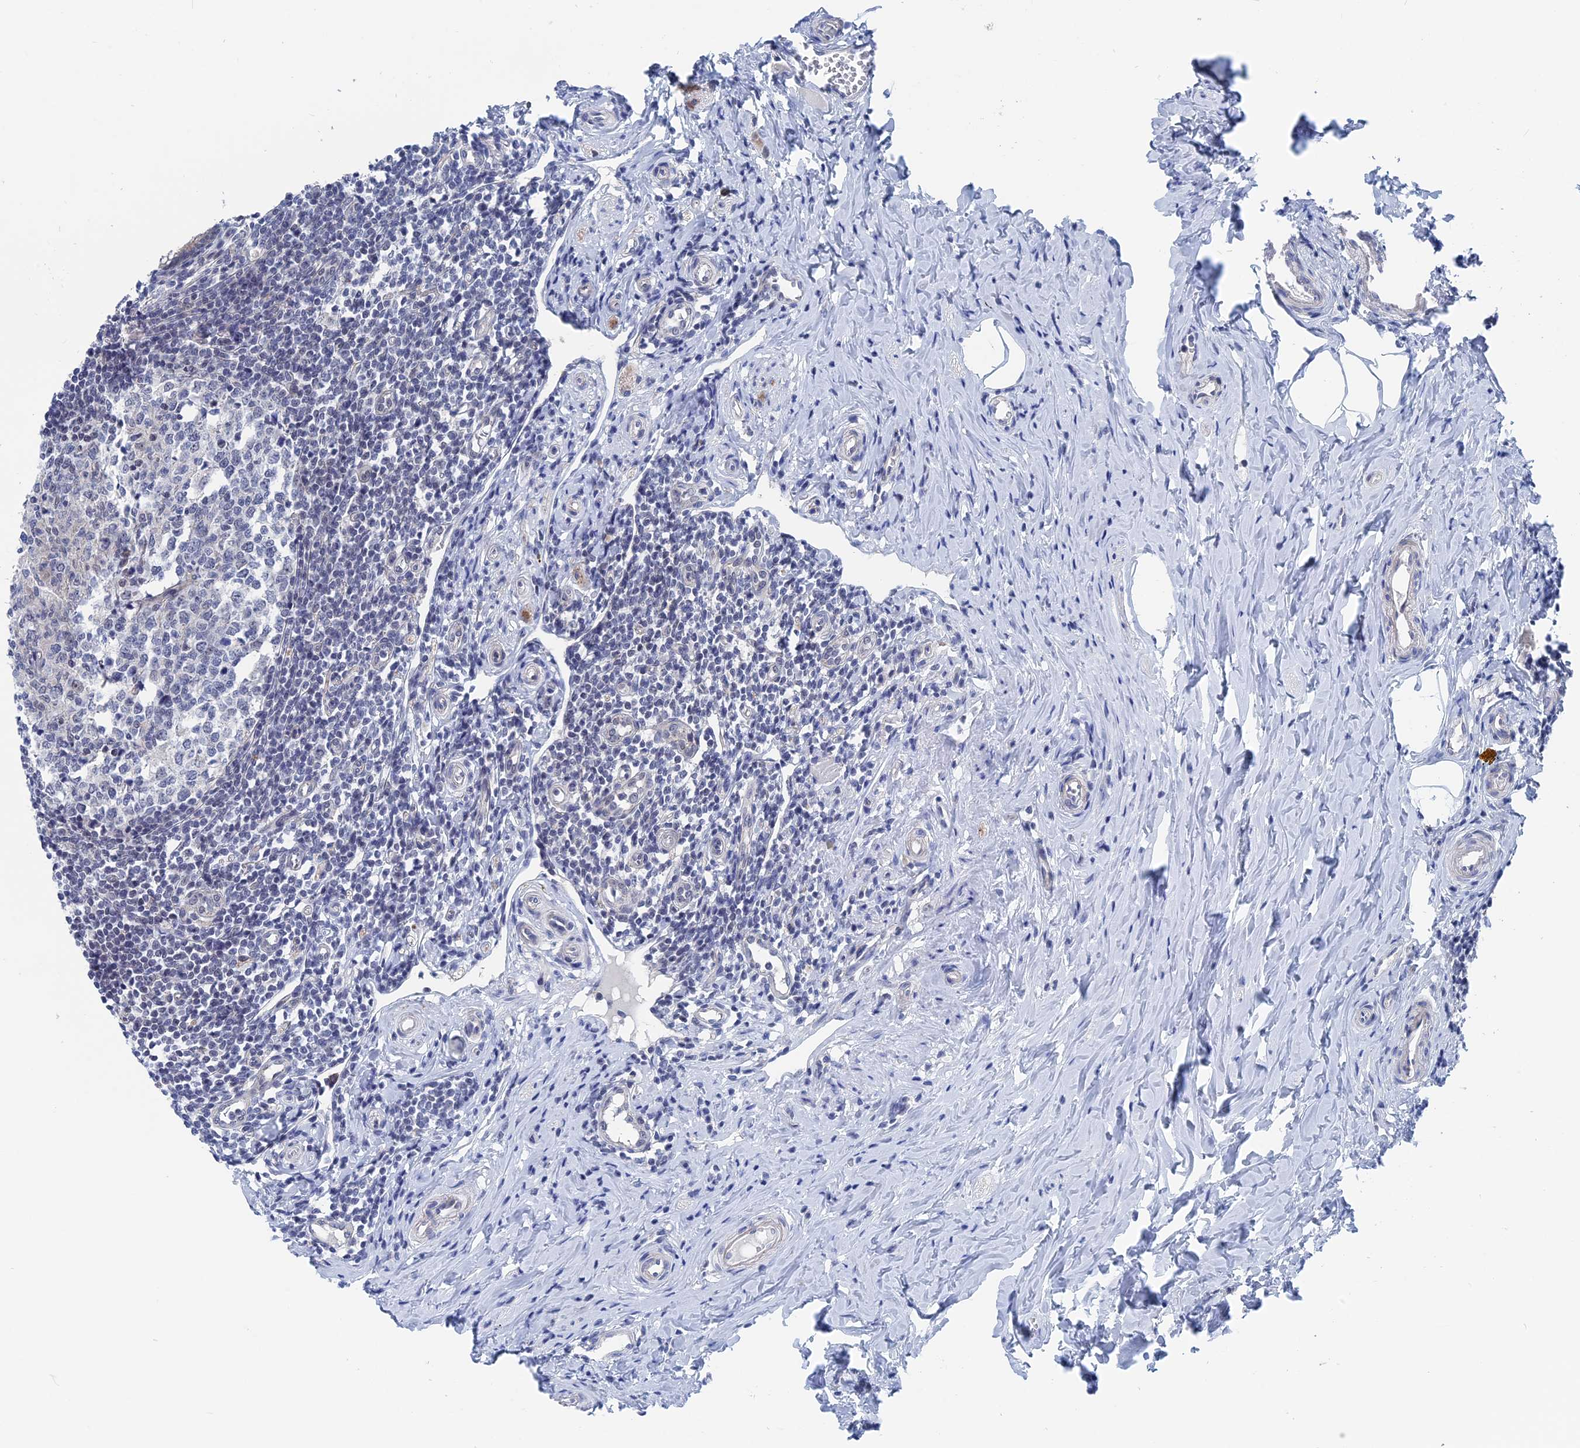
{"staining": {"intensity": "weak", "quantity": "25%-75%", "location": "cytoplasmic/membranous"}, "tissue": "appendix", "cell_type": "Glandular cells", "image_type": "normal", "snomed": [{"axis": "morphology", "description": "Normal tissue, NOS"}, {"axis": "topography", "description": "Appendix"}], "caption": "Normal appendix reveals weak cytoplasmic/membranous positivity in about 25%-75% of glandular cells, visualized by immunohistochemistry.", "gene": "MARCHF3", "patient": {"sex": "female", "age": 33}}